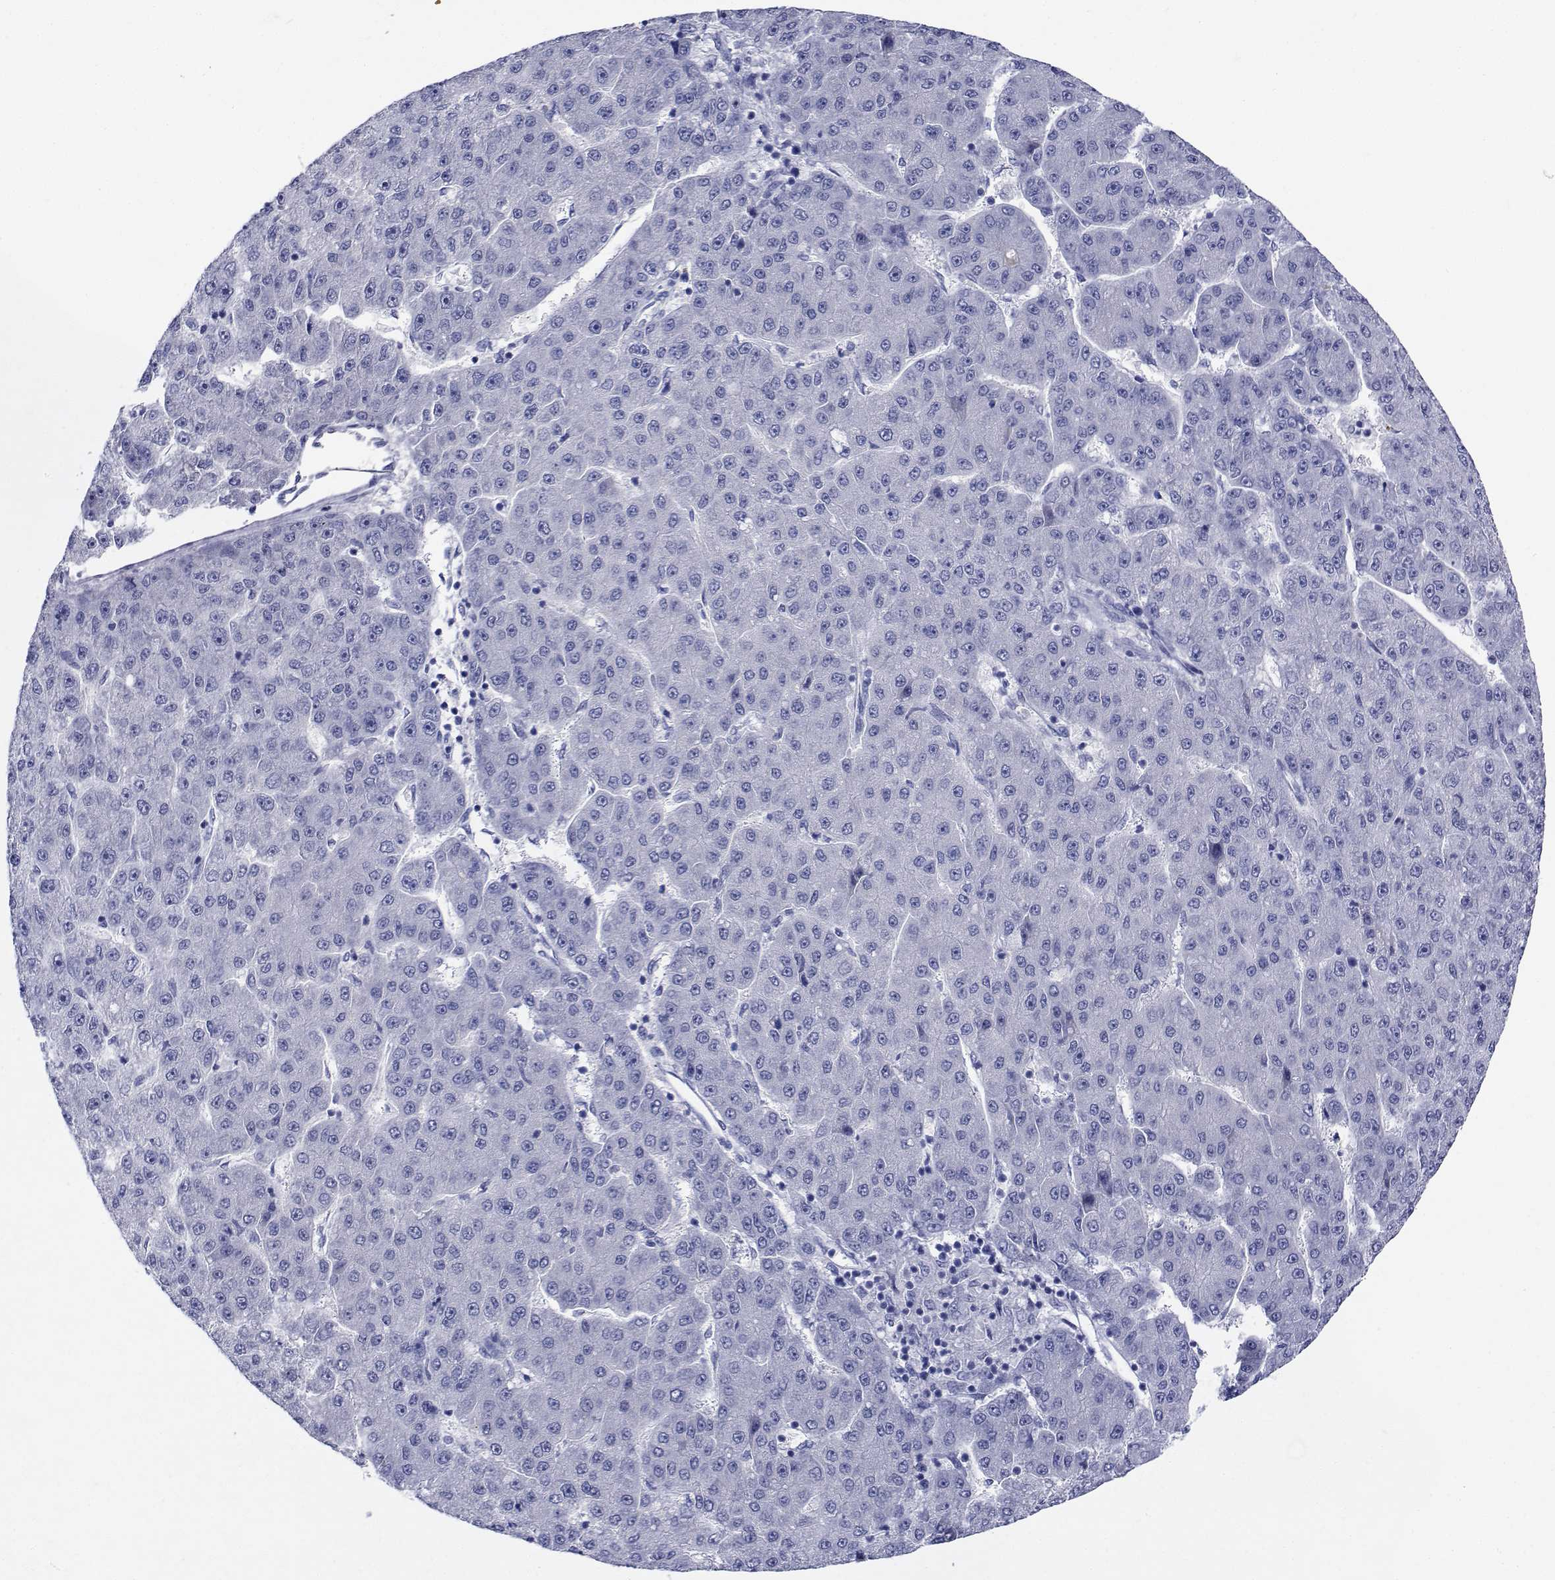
{"staining": {"intensity": "negative", "quantity": "none", "location": "none"}, "tissue": "liver cancer", "cell_type": "Tumor cells", "image_type": "cancer", "snomed": [{"axis": "morphology", "description": "Carcinoma, Hepatocellular, NOS"}, {"axis": "topography", "description": "Liver"}], "caption": "Tumor cells show no significant protein staining in liver hepatocellular carcinoma.", "gene": "PLXNA4", "patient": {"sex": "male", "age": 67}}